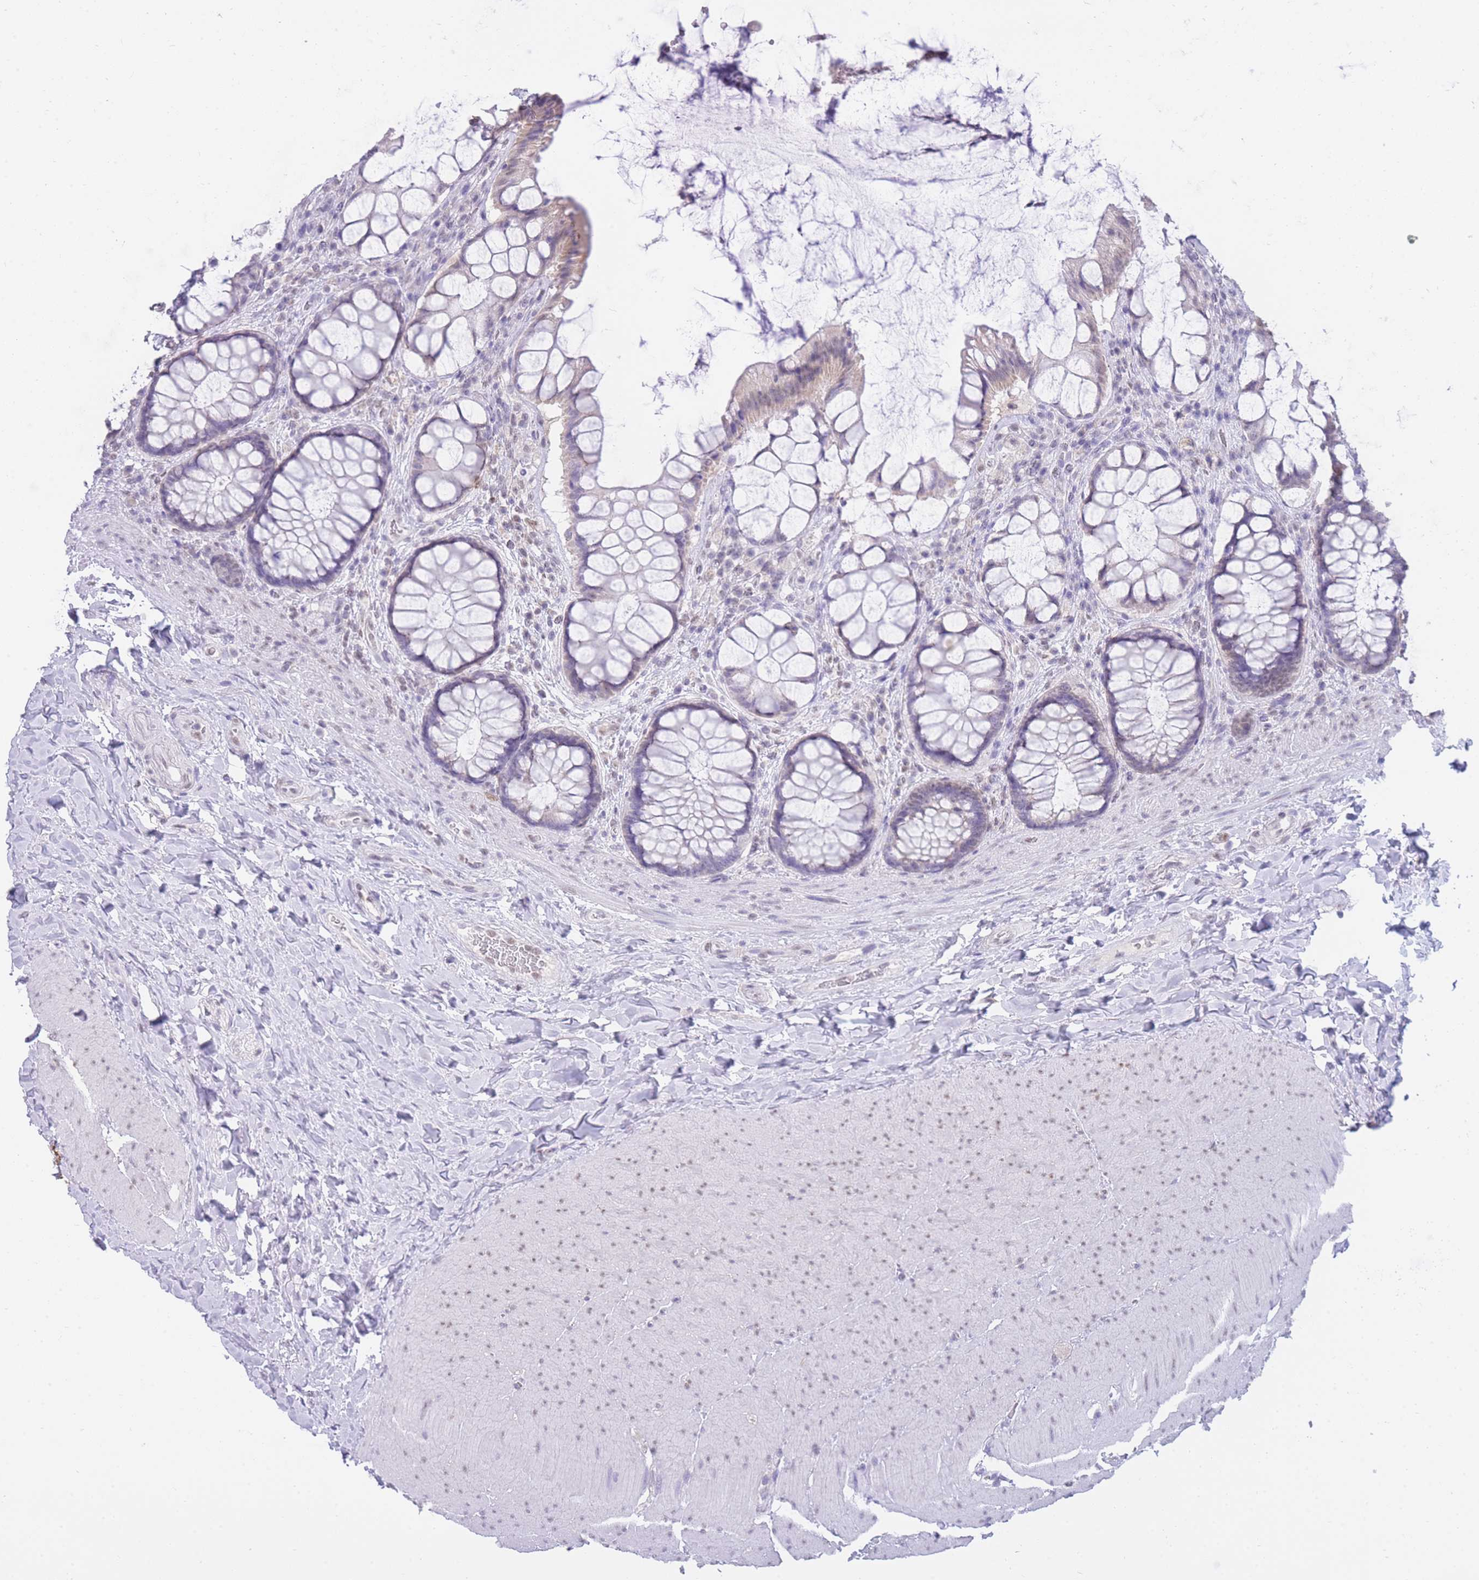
{"staining": {"intensity": "weak", "quantity": "<25%", "location": "cytoplasmic/membranous"}, "tissue": "rectum", "cell_type": "Glandular cells", "image_type": "normal", "snomed": [{"axis": "morphology", "description": "Normal tissue, NOS"}, {"axis": "topography", "description": "Rectum"}], "caption": "IHC image of unremarkable rectum stained for a protein (brown), which displays no staining in glandular cells.", "gene": "FRAT2", "patient": {"sex": "female", "age": 58}}